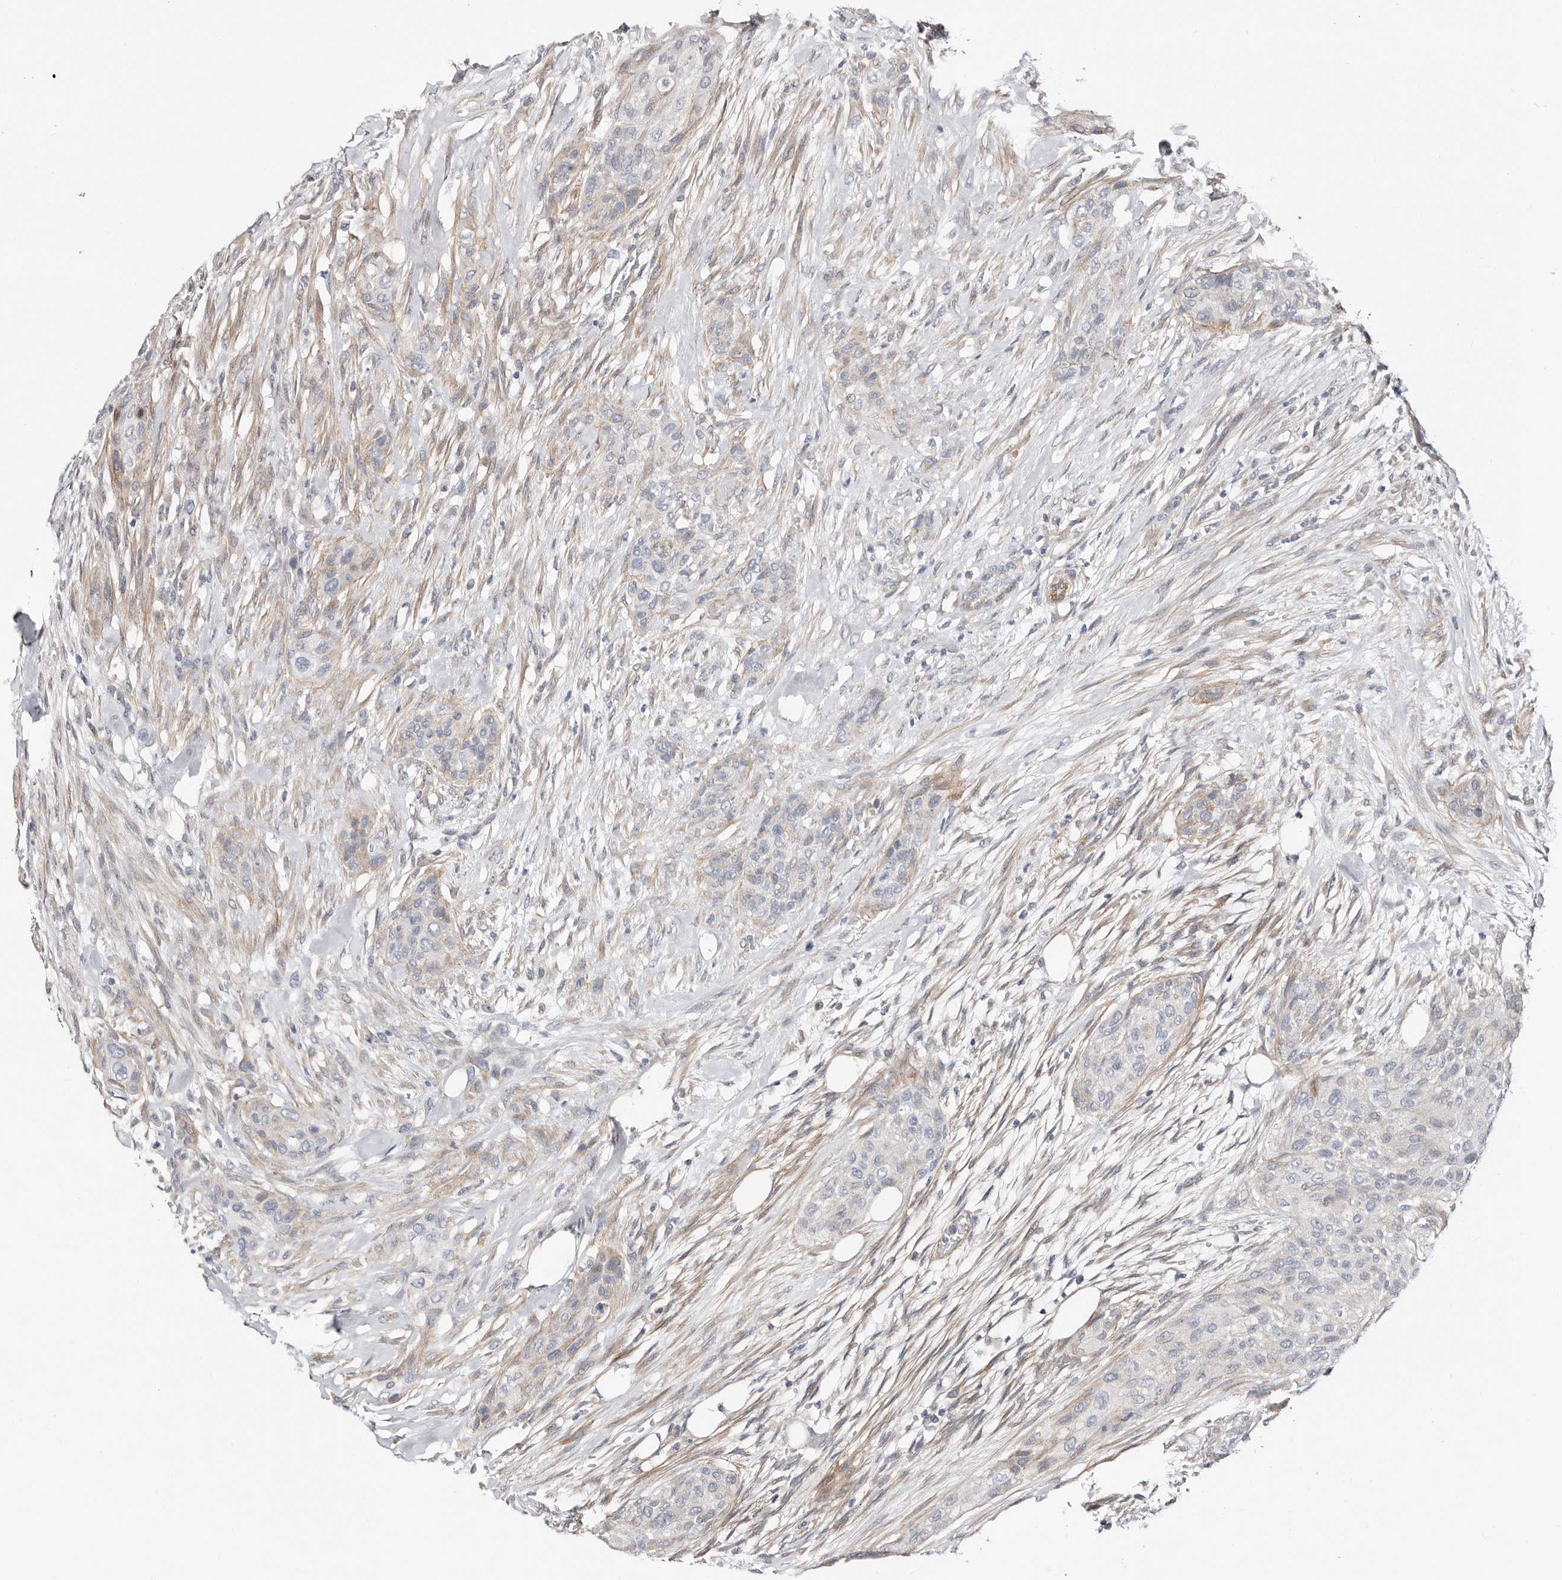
{"staining": {"intensity": "negative", "quantity": "none", "location": "none"}, "tissue": "urothelial cancer", "cell_type": "Tumor cells", "image_type": "cancer", "snomed": [{"axis": "morphology", "description": "Urothelial carcinoma, High grade"}, {"axis": "topography", "description": "Urinary bladder"}], "caption": "This histopathology image is of urothelial cancer stained with IHC to label a protein in brown with the nuclei are counter-stained blue. There is no staining in tumor cells. The staining was performed using DAB to visualize the protein expression in brown, while the nuclei were stained in blue with hematoxylin (Magnification: 20x).", "gene": "ASRGL1", "patient": {"sex": "male", "age": 35}}